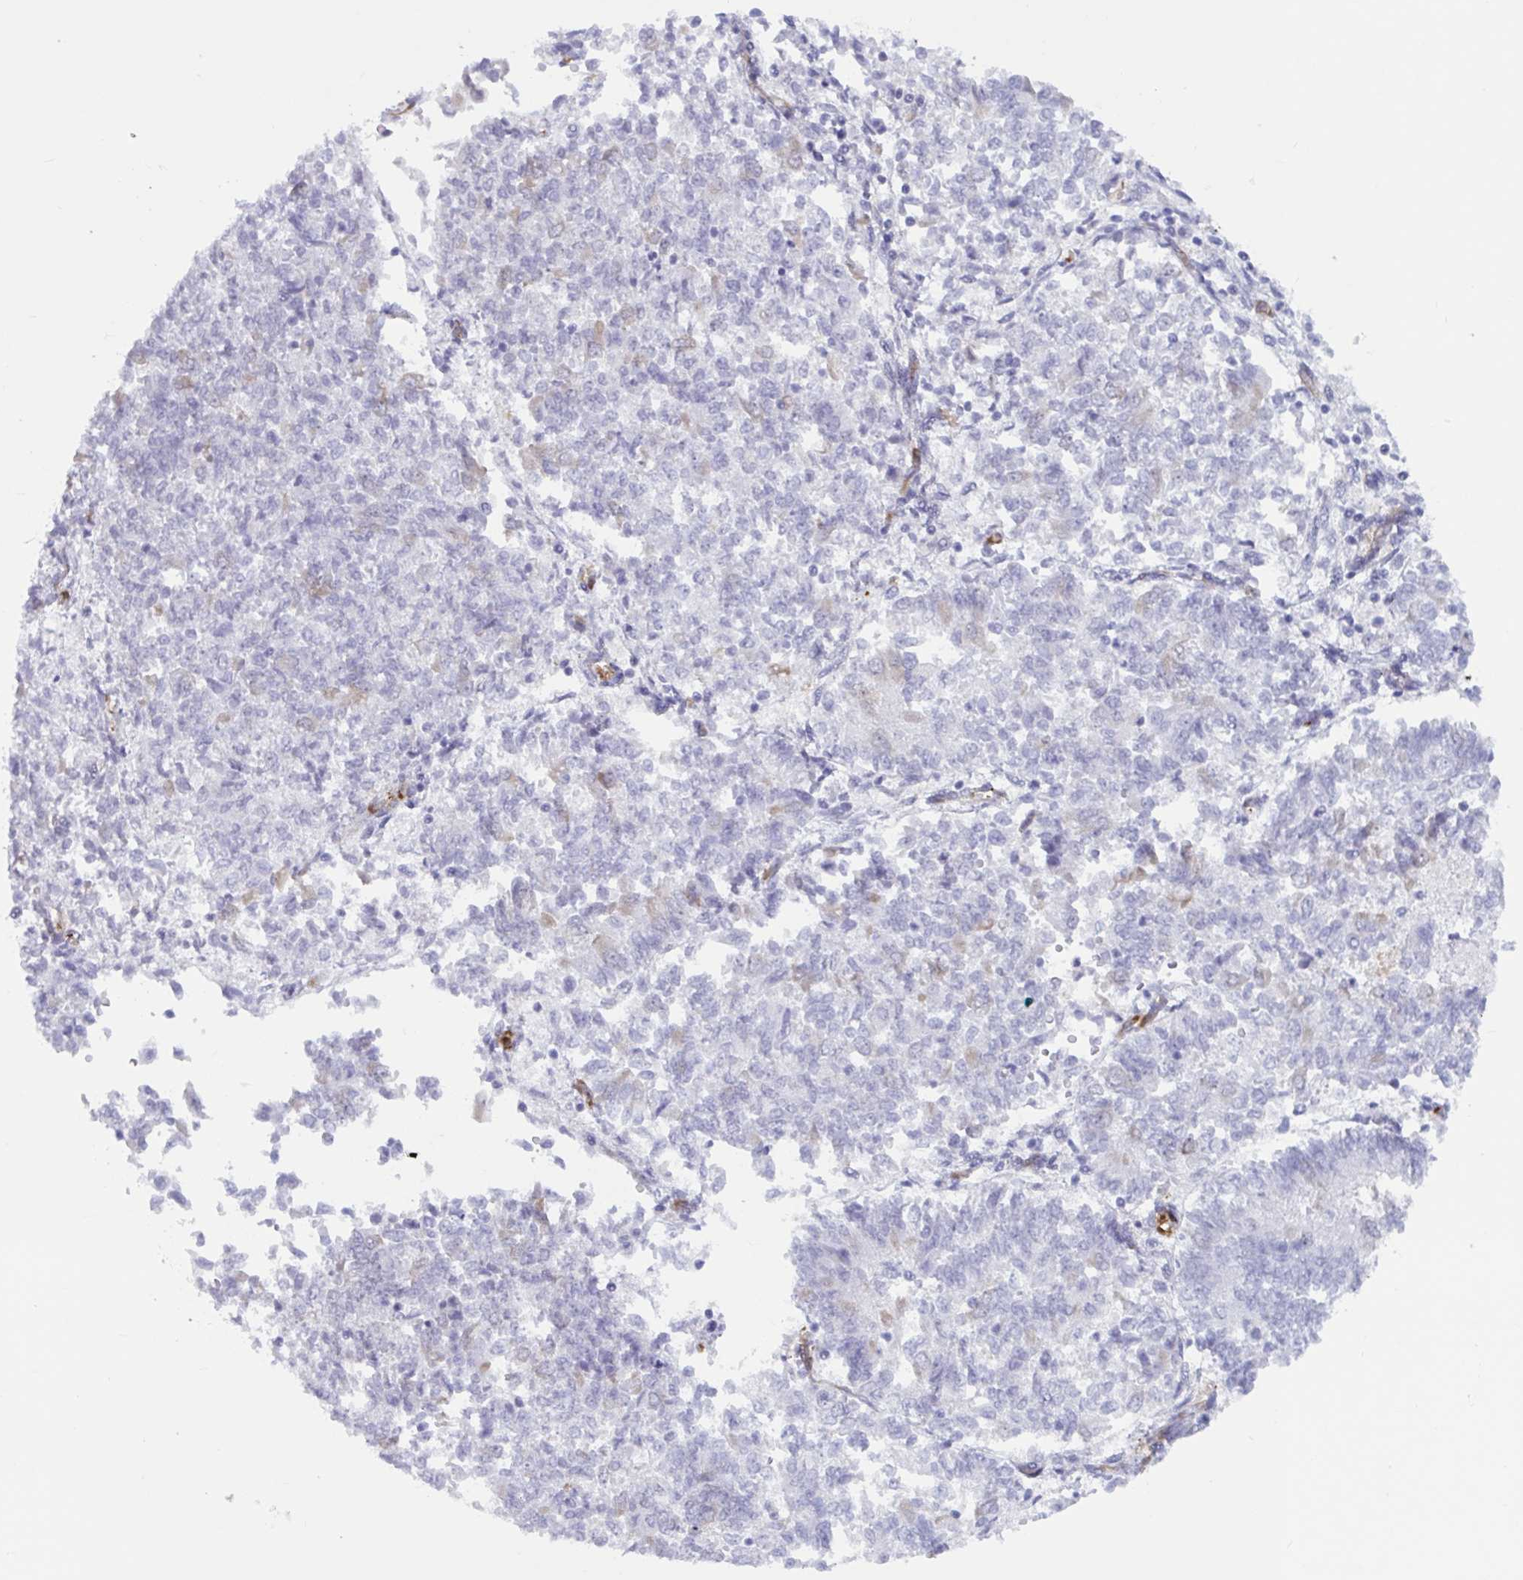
{"staining": {"intensity": "negative", "quantity": "none", "location": "none"}, "tissue": "endometrial cancer", "cell_type": "Tumor cells", "image_type": "cancer", "snomed": [{"axis": "morphology", "description": "Adenocarcinoma, NOS"}, {"axis": "topography", "description": "Endometrium"}], "caption": "Endometrial cancer stained for a protein using immunohistochemistry (IHC) shows no expression tumor cells.", "gene": "EML1", "patient": {"sex": "female", "age": 65}}